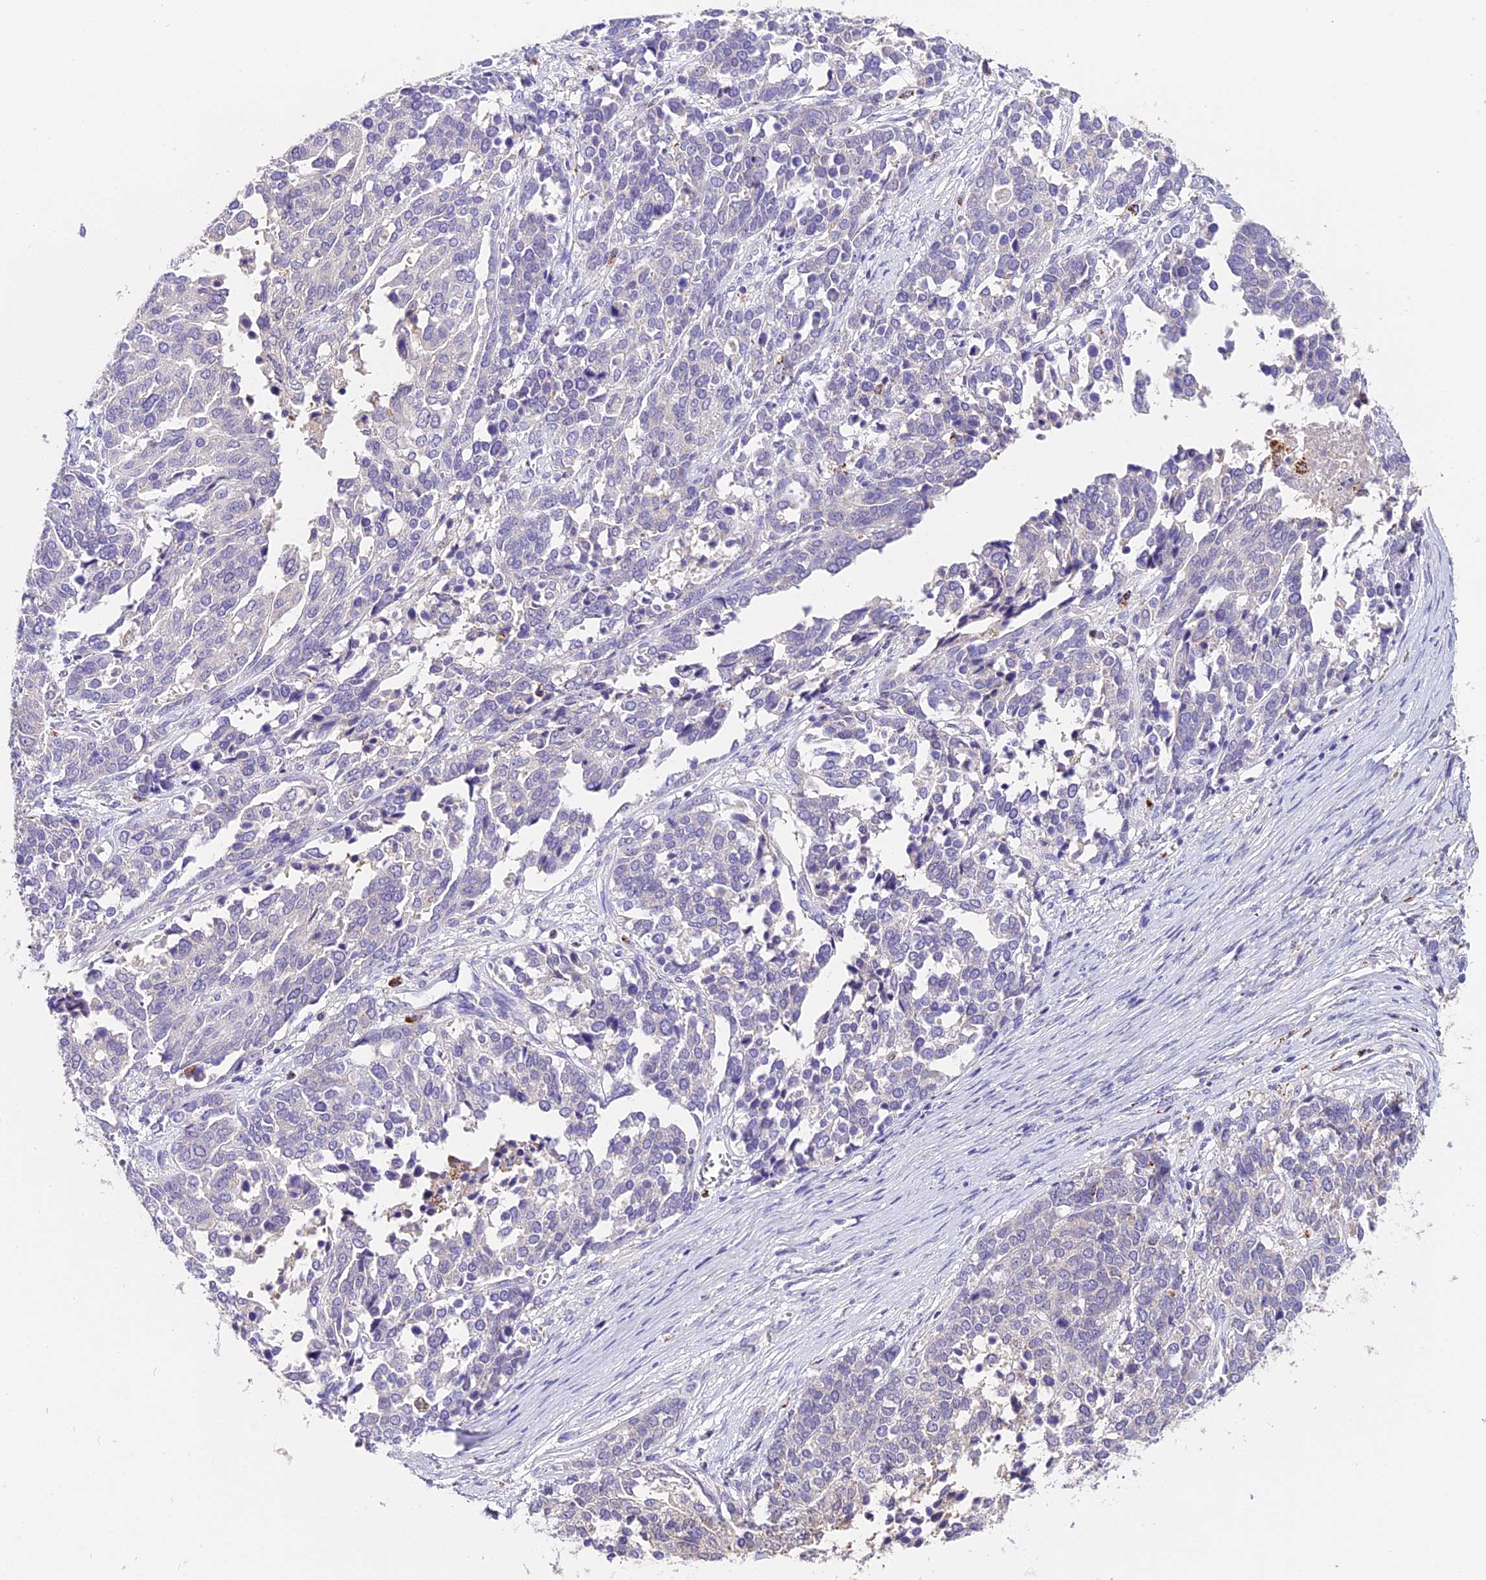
{"staining": {"intensity": "negative", "quantity": "none", "location": "none"}, "tissue": "ovarian cancer", "cell_type": "Tumor cells", "image_type": "cancer", "snomed": [{"axis": "morphology", "description": "Cystadenocarcinoma, serous, NOS"}, {"axis": "topography", "description": "Ovary"}], "caption": "Tumor cells are negative for protein expression in human ovarian cancer.", "gene": "LYPD6", "patient": {"sex": "female", "age": 44}}